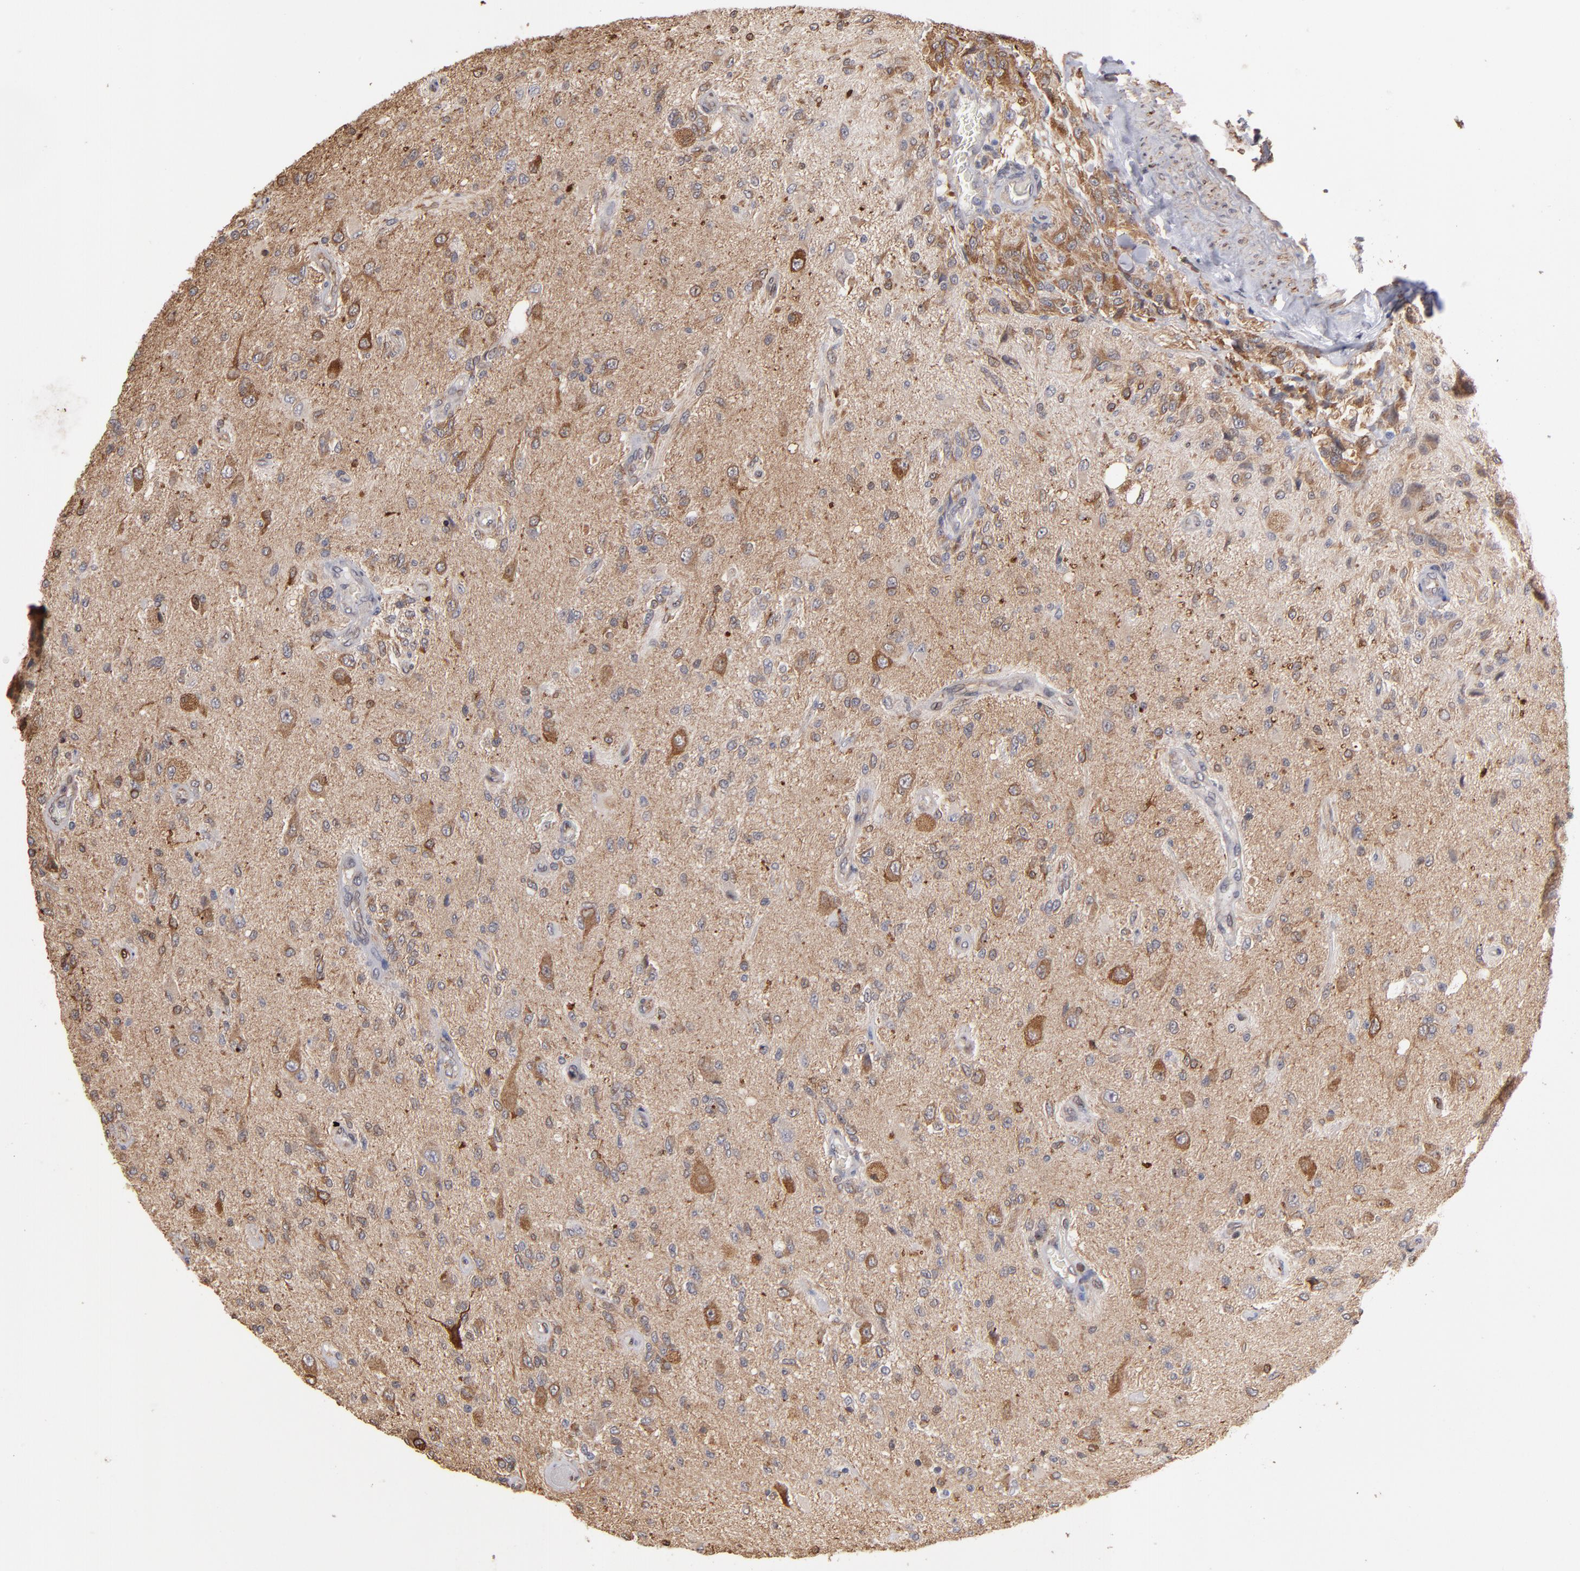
{"staining": {"intensity": "moderate", "quantity": "<25%", "location": "cytoplasmic/membranous"}, "tissue": "glioma", "cell_type": "Tumor cells", "image_type": "cancer", "snomed": [{"axis": "morphology", "description": "Normal tissue, NOS"}, {"axis": "morphology", "description": "Glioma, malignant, High grade"}, {"axis": "topography", "description": "Cerebral cortex"}], "caption": "This is a histology image of IHC staining of glioma, which shows moderate positivity in the cytoplasmic/membranous of tumor cells.", "gene": "PGRMC1", "patient": {"sex": "male", "age": 77}}